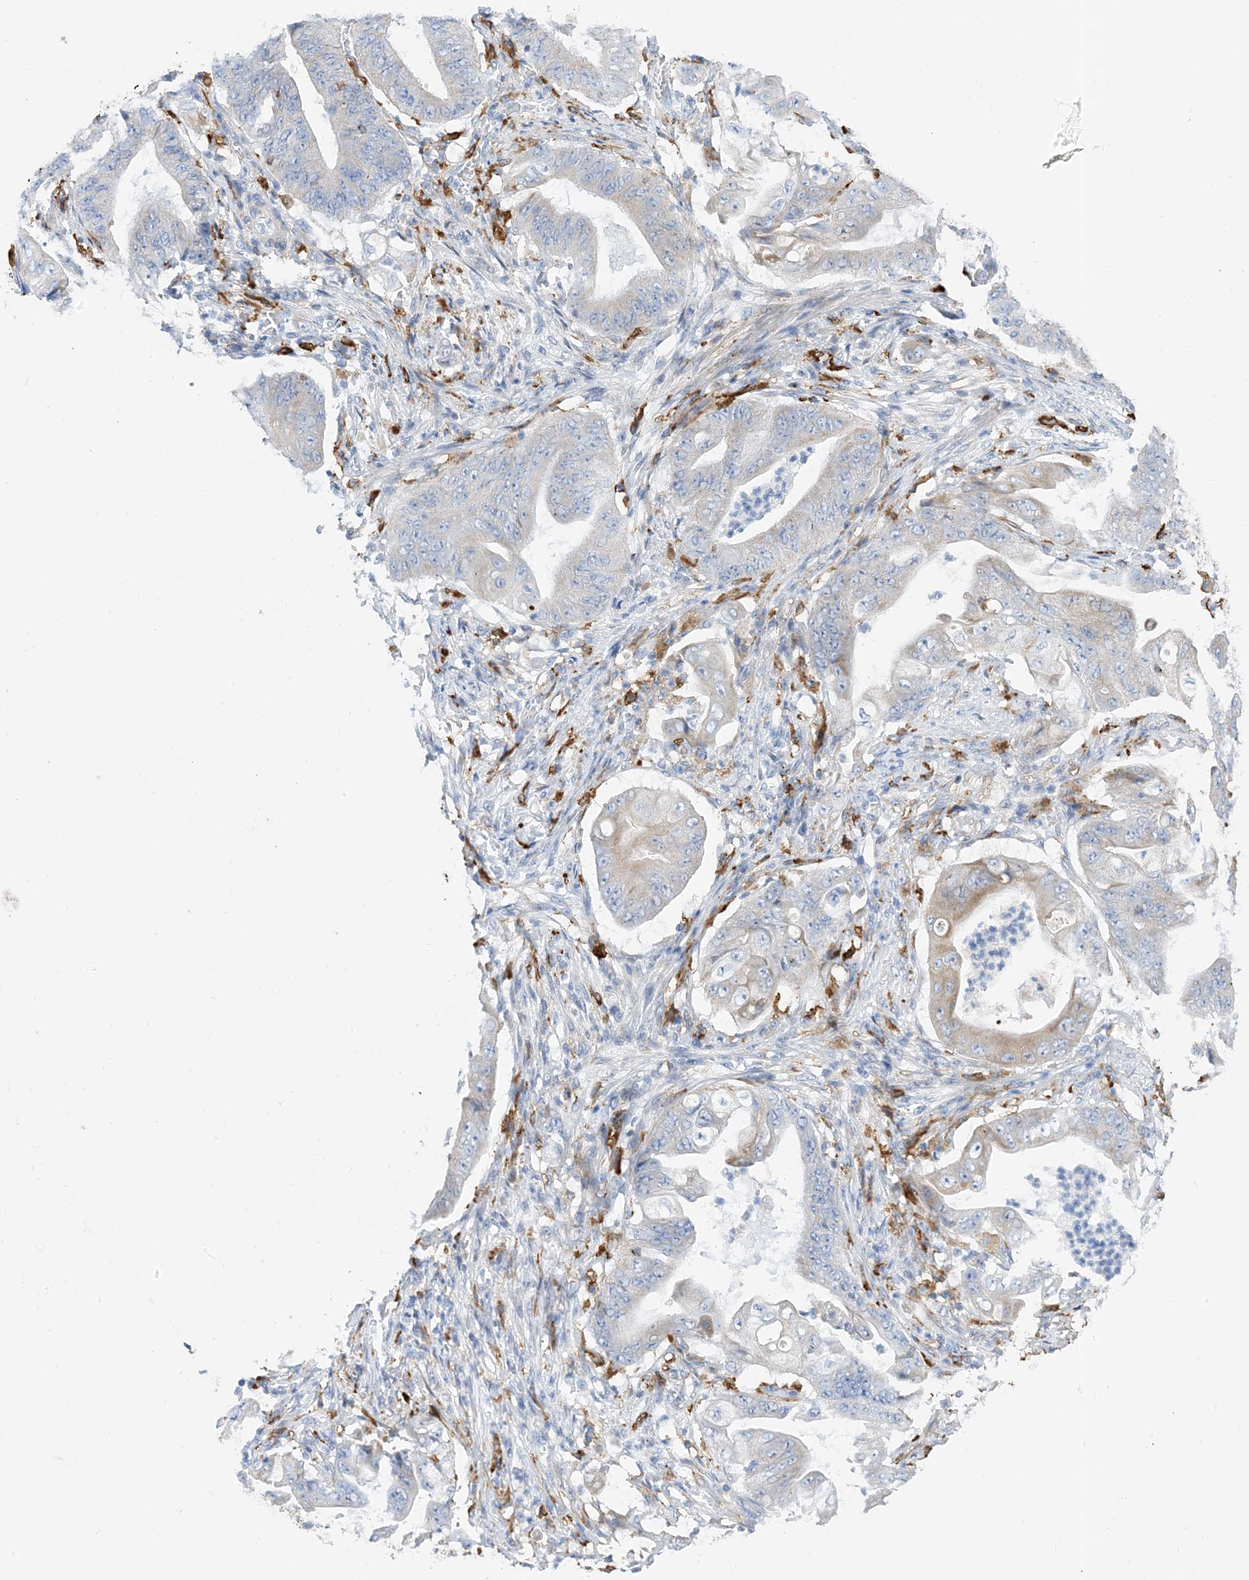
{"staining": {"intensity": "weak", "quantity": "<25%", "location": "cytoplasmic/membranous"}, "tissue": "stomach cancer", "cell_type": "Tumor cells", "image_type": "cancer", "snomed": [{"axis": "morphology", "description": "Adenocarcinoma, NOS"}, {"axis": "topography", "description": "Stomach"}], "caption": "This is an IHC image of human adenocarcinoma (stomach). There is no expression in tumor cells.", "gene": "DPH3", "patient": {"sex": "female", "age": 73}}